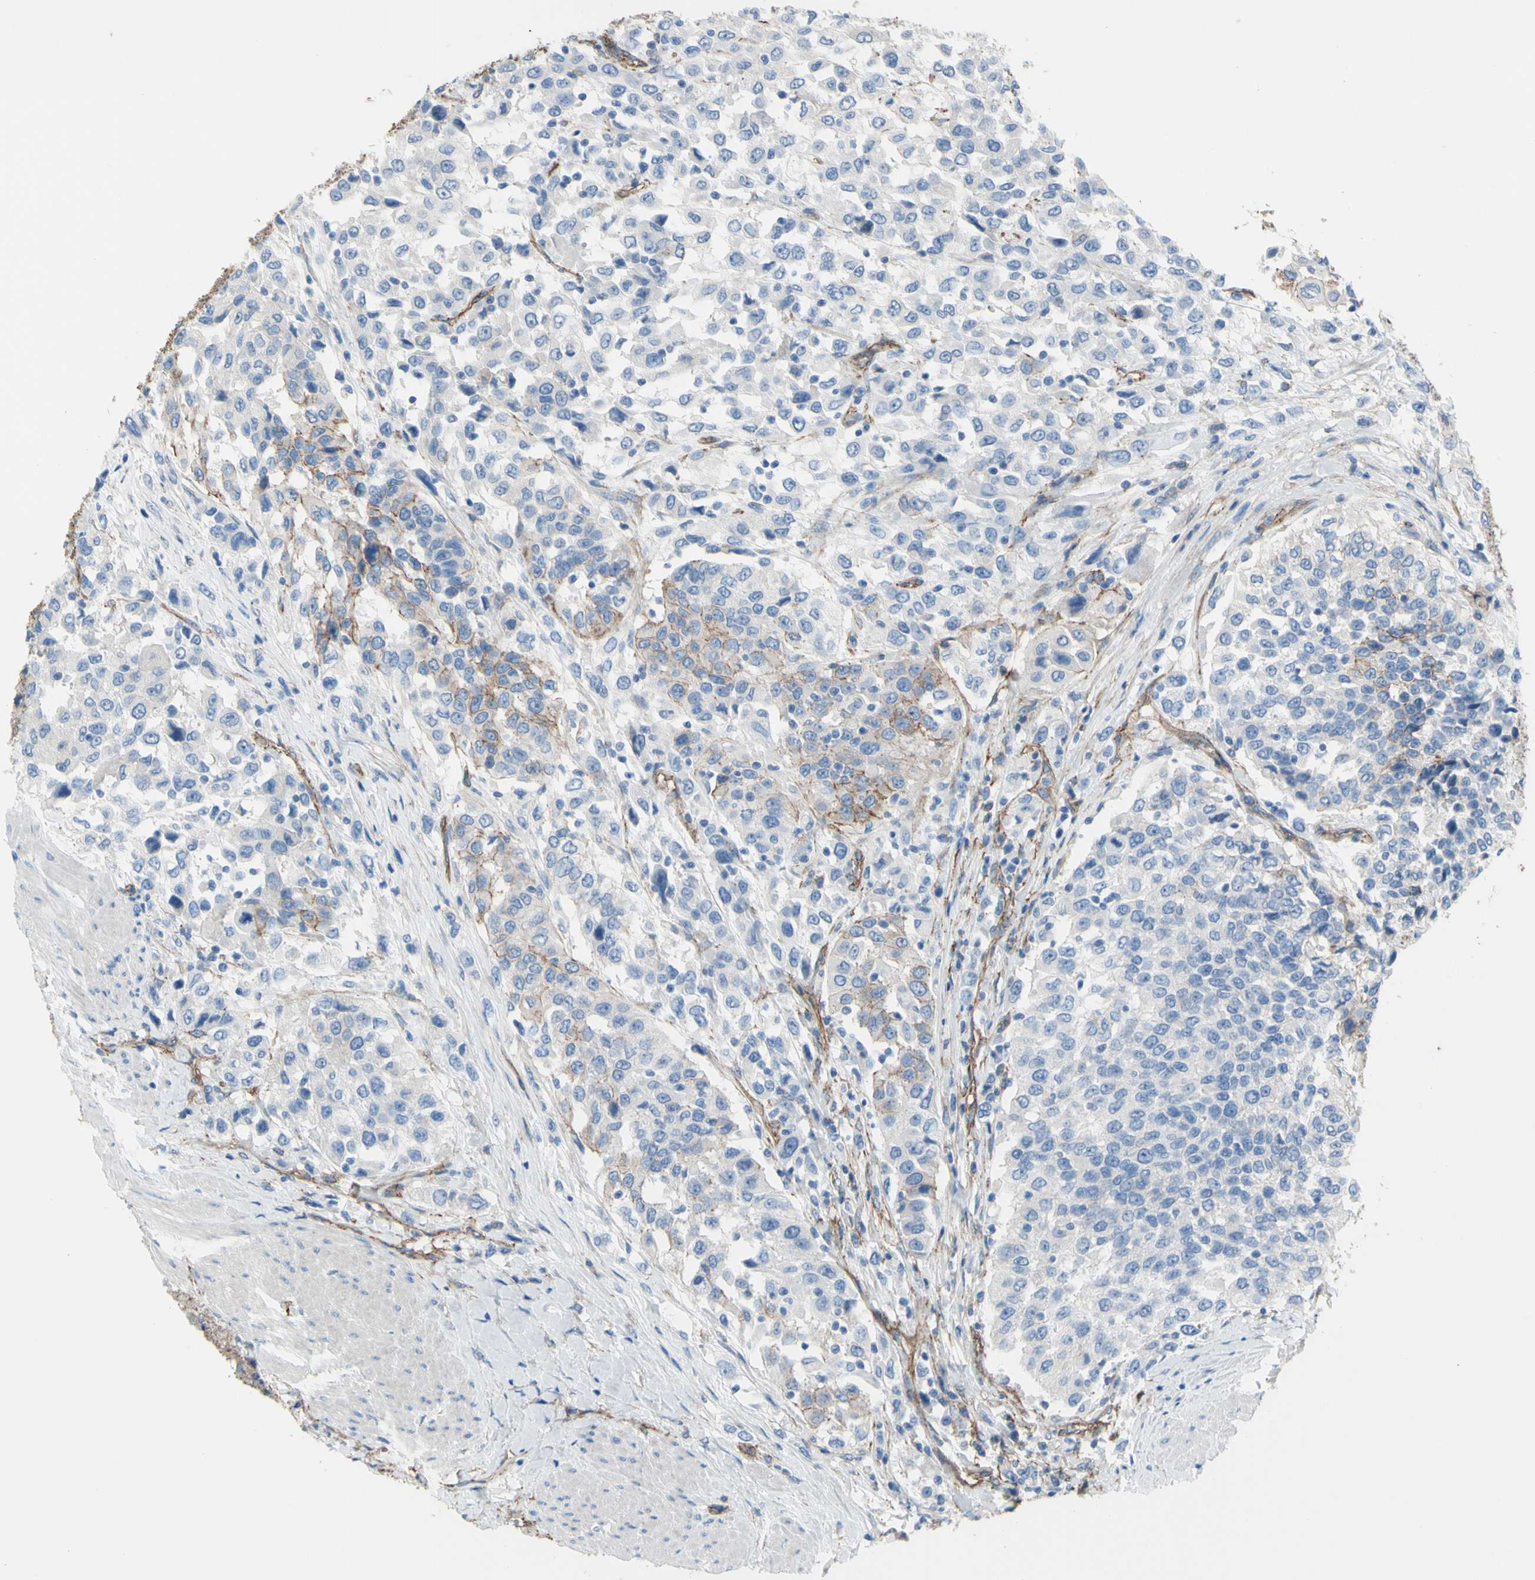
{"staining": {"intensity": "weak", "quantity": ">75%", "location": "cytoplasmic/membranous"}, "tissue": "urothelial cancer", "cell_type": "Tumor cells", "image_type": "cancer", "snomed": [{"axis": "morphology", "description": "Urothelial carcinoma, High grade"}, {"axis": "topography", "description": "Urinary bladder"}], "caption": "A high-resolution histopathology image shows IHC staining of urothelial cancer, which displays weak cytoplasmic/membranous expression in approximately >75% of tumor cells. The protein of interest is shown in brown color, while the nuclei are stained blue.", "gene": "TPBG", "patient": {"sex": "female", "age": 80}}